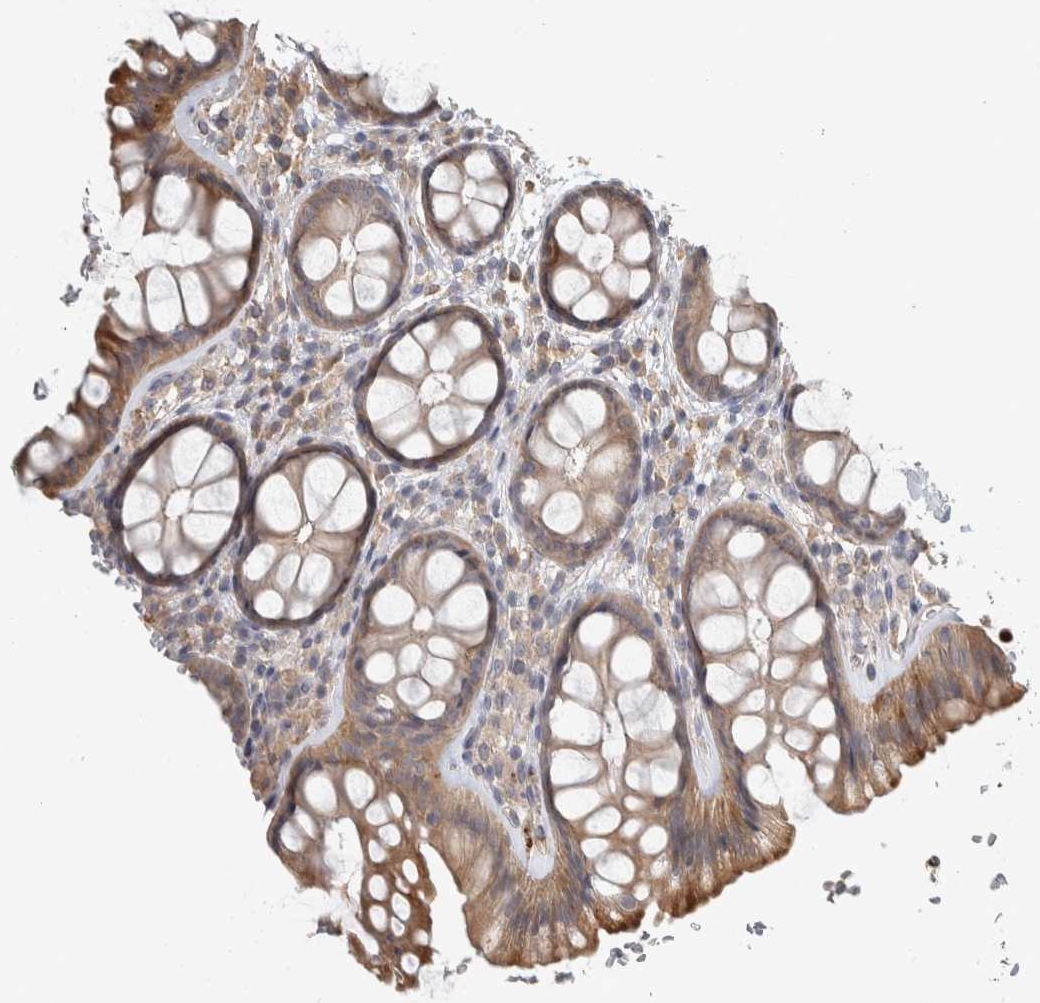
{"staining": {"intensity": "weak", "quantity": ">75%", "location": "cytoplasmic/membranous"}, "tissue": "colon", "cell_type": "Endothelial cells", "image_type": "normal", "snomed": [{"axis": "morphology", "description": "Normal tissue, NOS"}, {"axis": "topography", "description": "Colon"}], "caption": "Immunohistochemical staining of normal human colon exhibits low levels of weak cytoplasmic/membranous expression in approximately >75% of endothelial cells.", "gene": "EIF3H", "patient": {"sex": "female", "age": 56}}